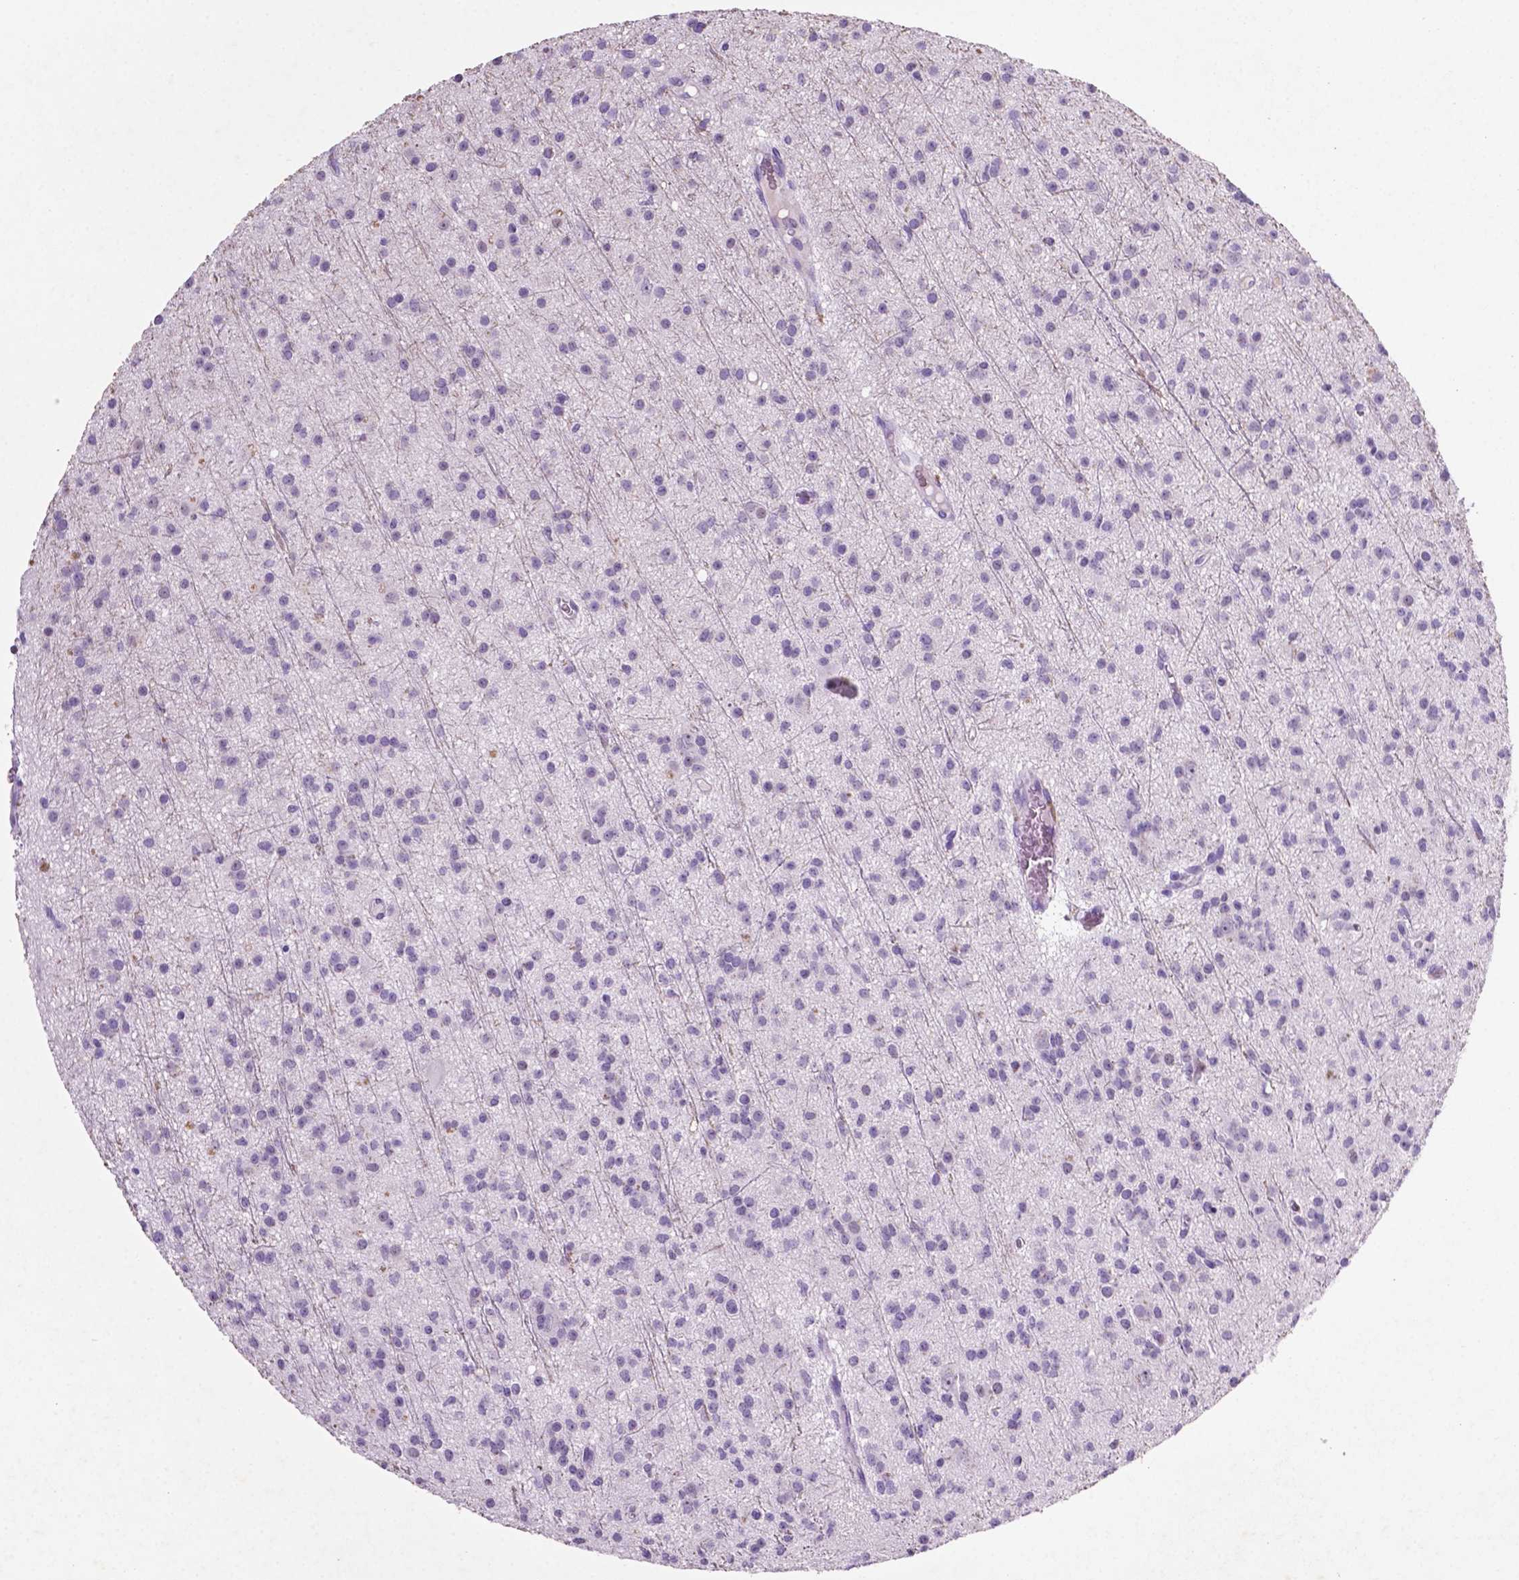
{"staining": {"intensity": "negative", "quantity": "none", "location": "none"}, "tissue": "glioma", "cell_type": "Tumor cells", "image_type": "cancer", "snomed": [{"axis": "morphology", "description": "Glioma, malignant, Low grade"}, {"axis": "topography", "description": "Brain"}], "caption": "Tumor cells show no significant protein staining in glioma. (IHC, brightfield microscopy, high magnification).", "gene": "C18orf21", "patient": {"sex": "male", "age": 27}}